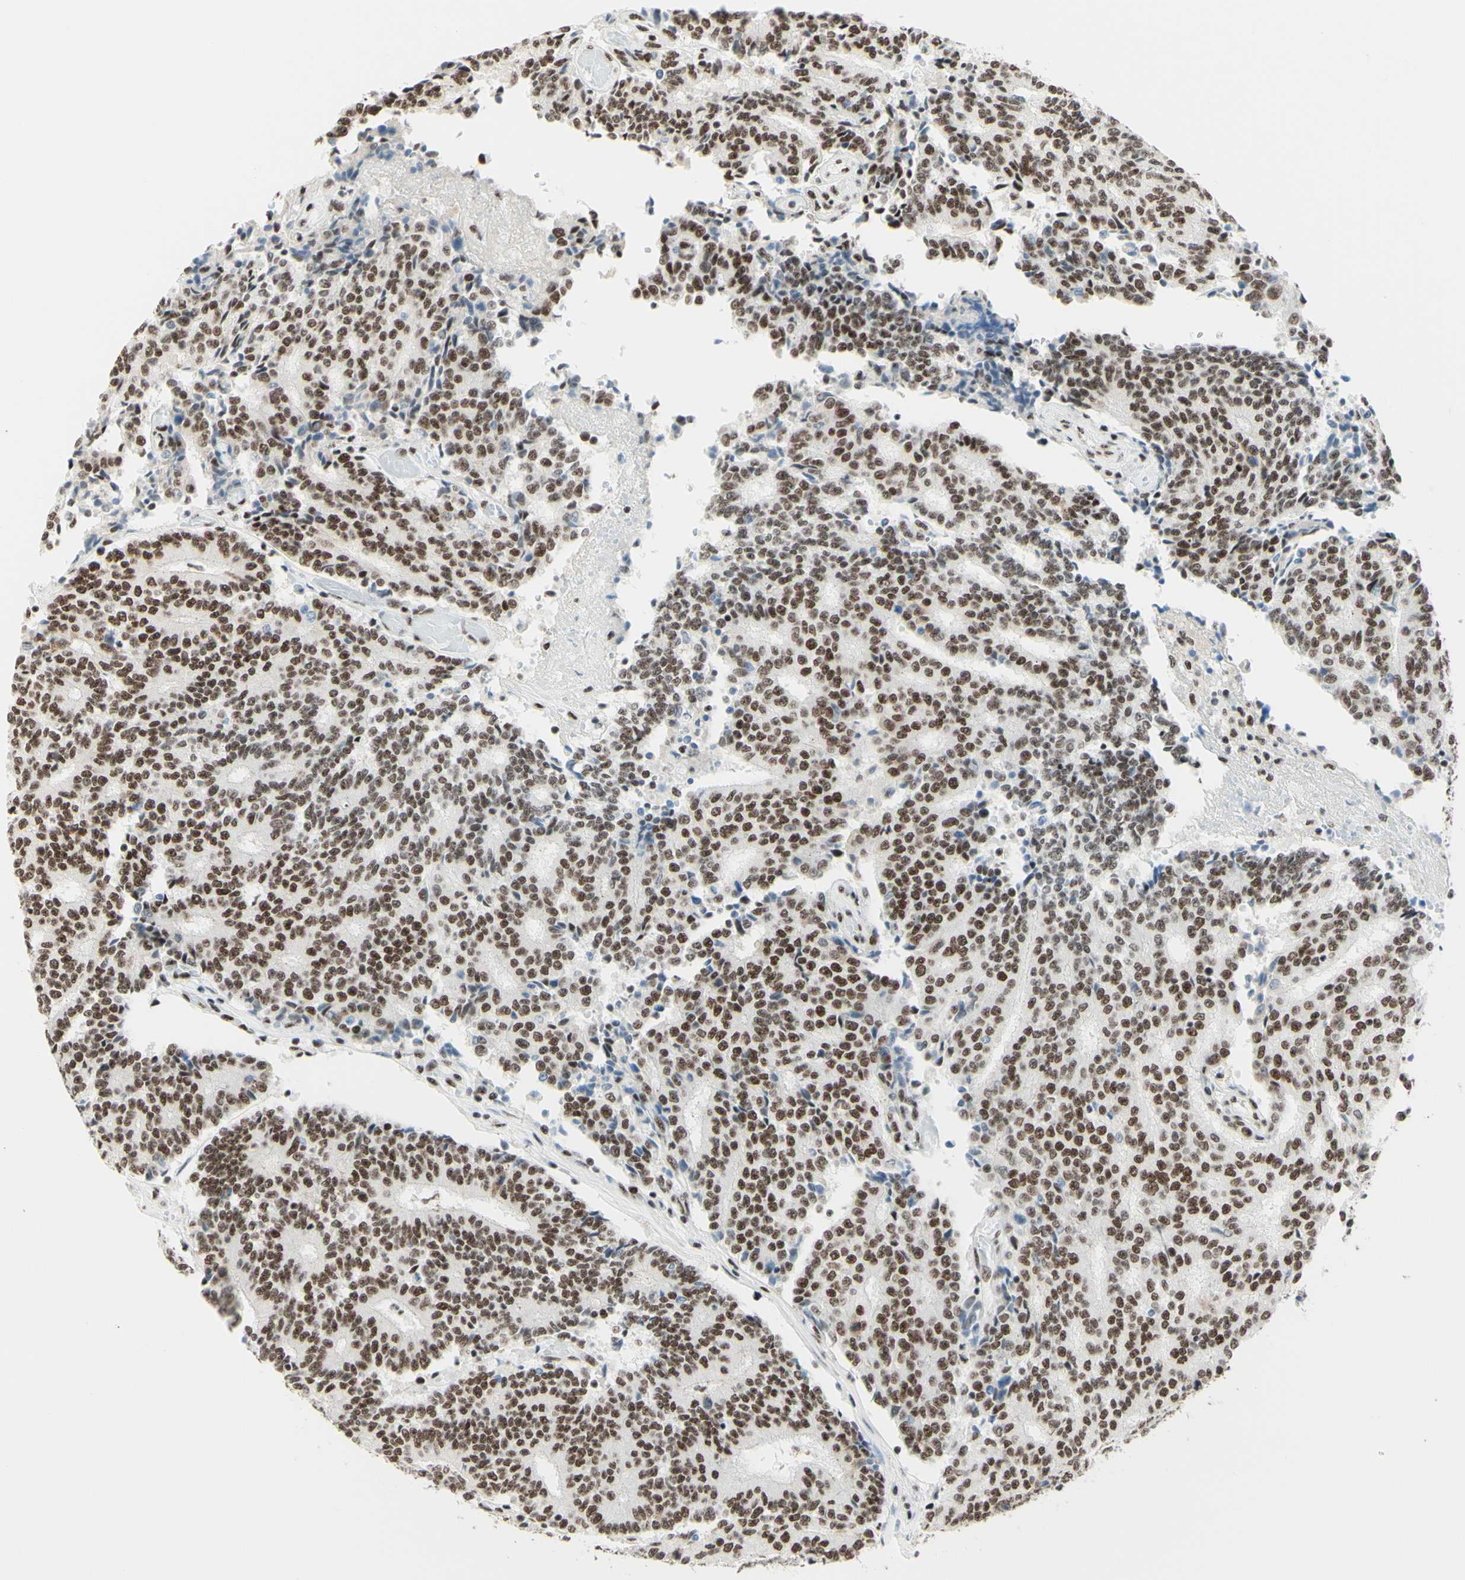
{"staining": {"intensity": "moderate", "quantity": "25%-75%", "location": "nuclear"}, "tissue": "prostate cancer", "cell_type": "Tumor cells", "image_type": "cancer", "snomed": [{"axis": "morphology", "description": "Normal tissue, NOS"}, {"axis": "morphology", "description": "Adenocarcinoma, High grade"}, {"axis": "topography", "description": "Prostate"}, {"axis": "topography", "description": "Seminal veicle"}], "caption": "Brown immunohistochemical staining in human prostate cancer shows moderate nuclear positivity in about 25%-75% of tumor cells.", "gene": "WTAP", "patient": {"sex": "male", "age": 55}}